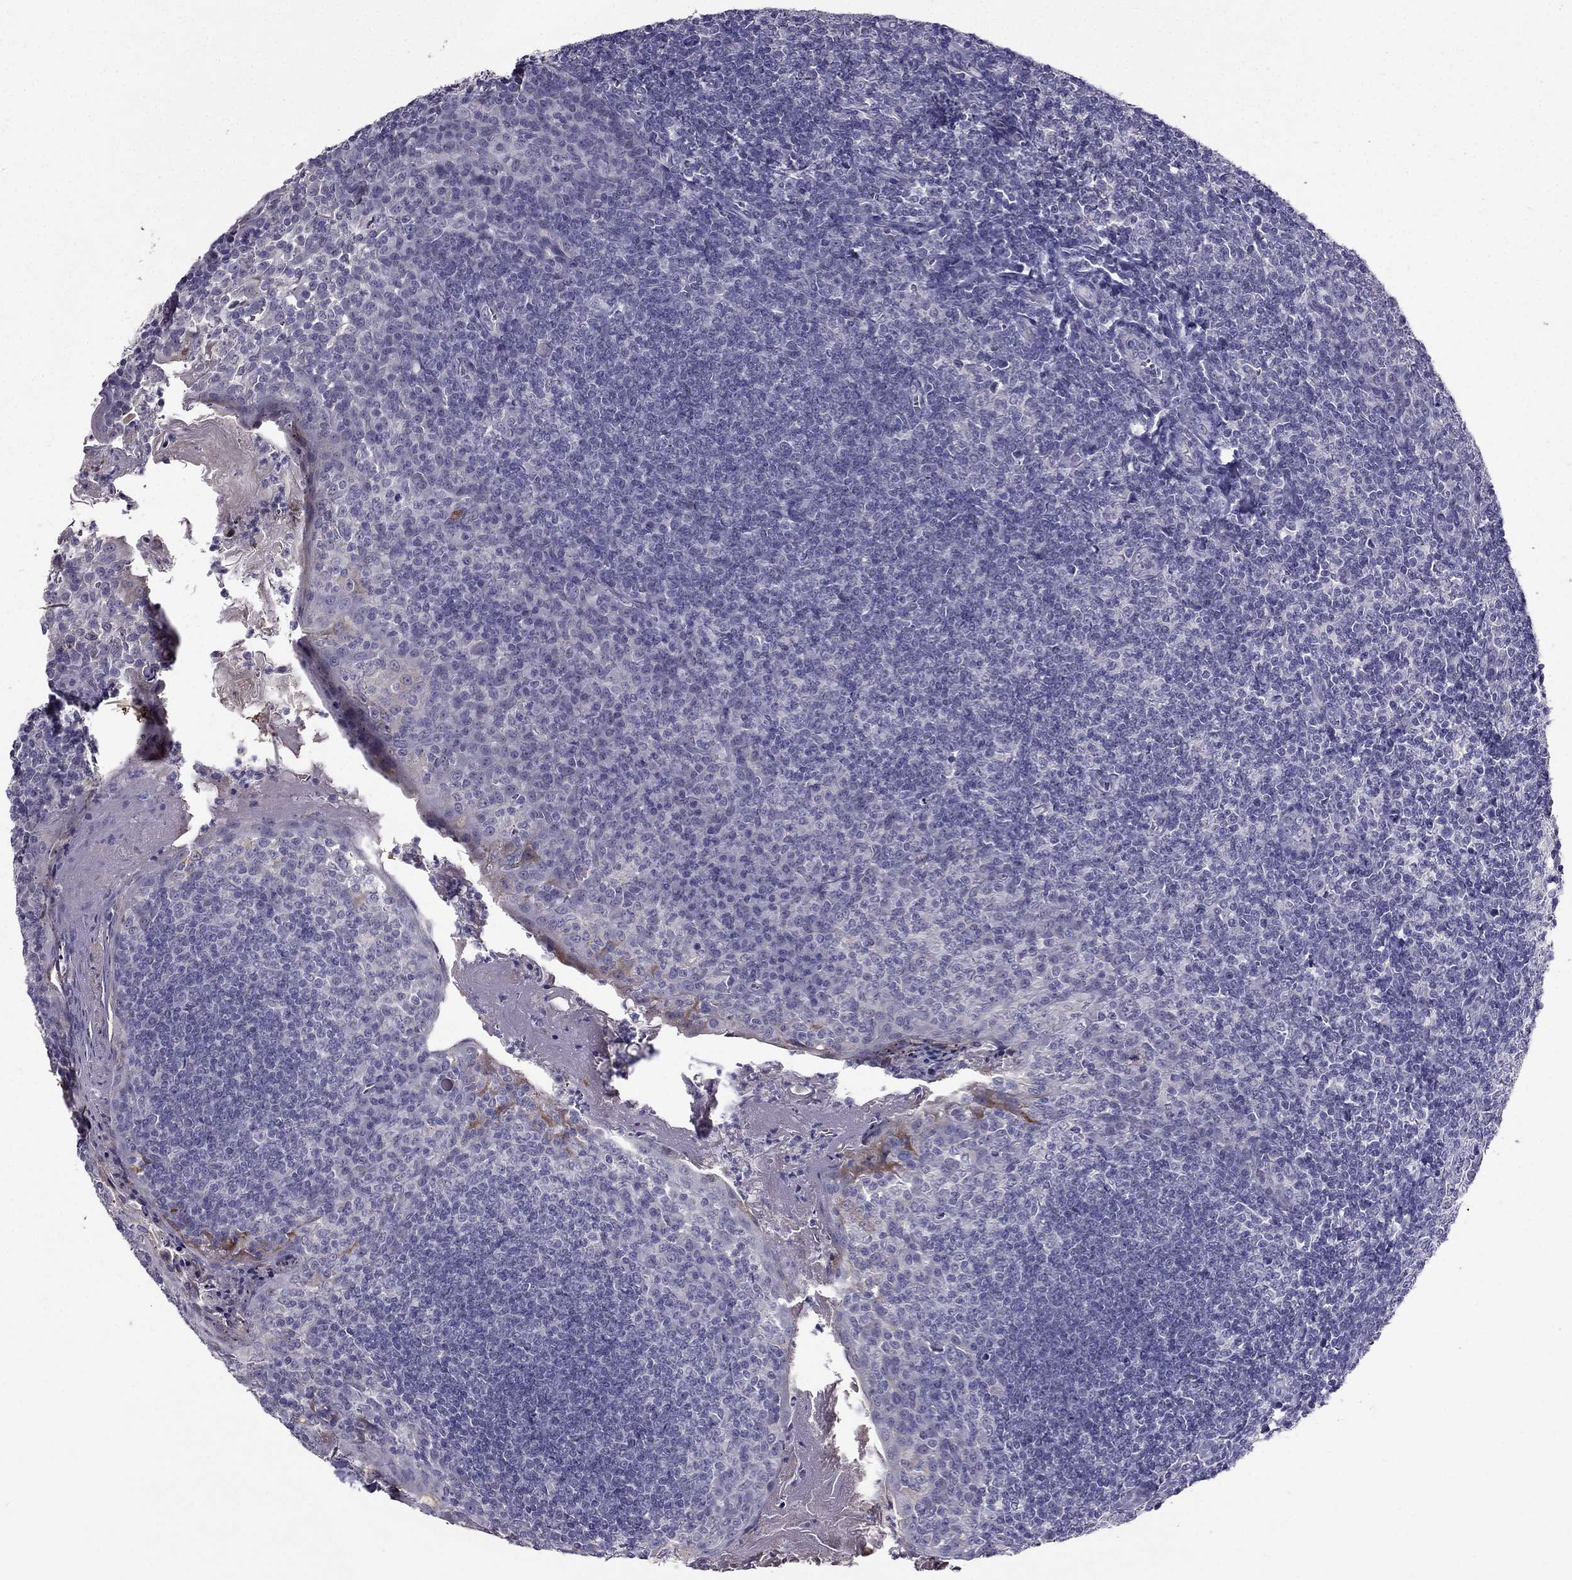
{"staining": {"intensity": "negative", "quantity": "none", "location": "none"}, "tissue": "tonsil", "cell_type": "Germinal center cells", "image_type": "normal", "snomed": [{"axis": "morphology", "description": "Normal tissue, NOS"}, {"axis": "topography", "description": "Tonsil"}], "caption": "A high-resolution micrograph shows immunohistochemistry staining of unremarkable tonsil, which displays no significant positivity in germinal center cells.", "gene": "DUSP15", "patient": {"sex": "female", "age": 13}}